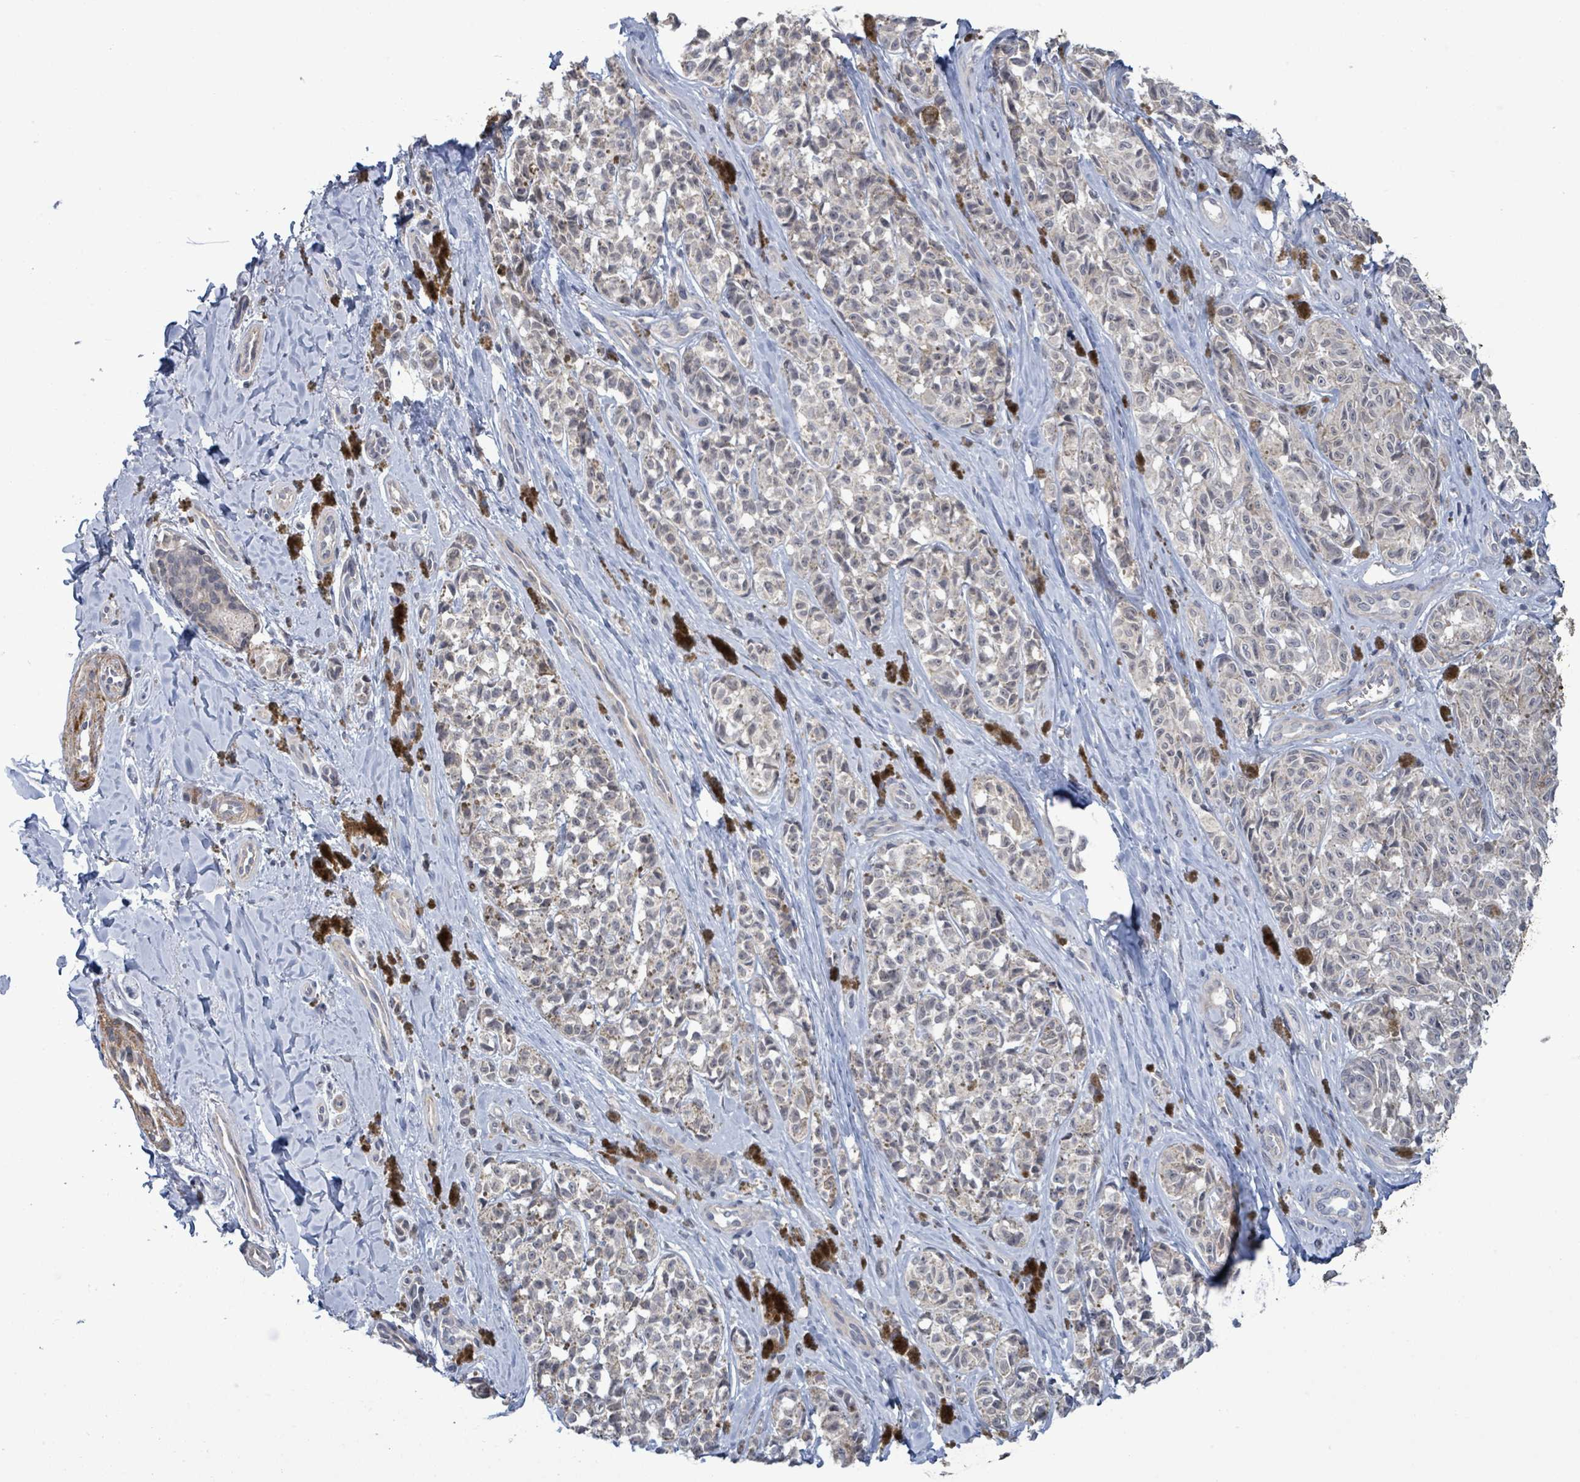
{"staining": {"intensity": "negative", "quantity": "none", "location": "none"}, "tissue": "melanoma", "cell_type": "Tumor cells", "image_type": "cancer", "snomed": [{"axis": "morphology", "description": "Malignant melanoma, NOS"}, {"axis": "topography", "description": "Skin"}], "caption": "Tumor cells show no significant staining in malignant melanoma. The staining was performed using DAB (3,3'-diaminobenzidine) to visualize the protein expression in brown, while the nuclei were stained in blue with hematoxylin (Magnification: 20x).", "gene": "AMMECR1", "patient": {"sex": "female", "age": 65}}